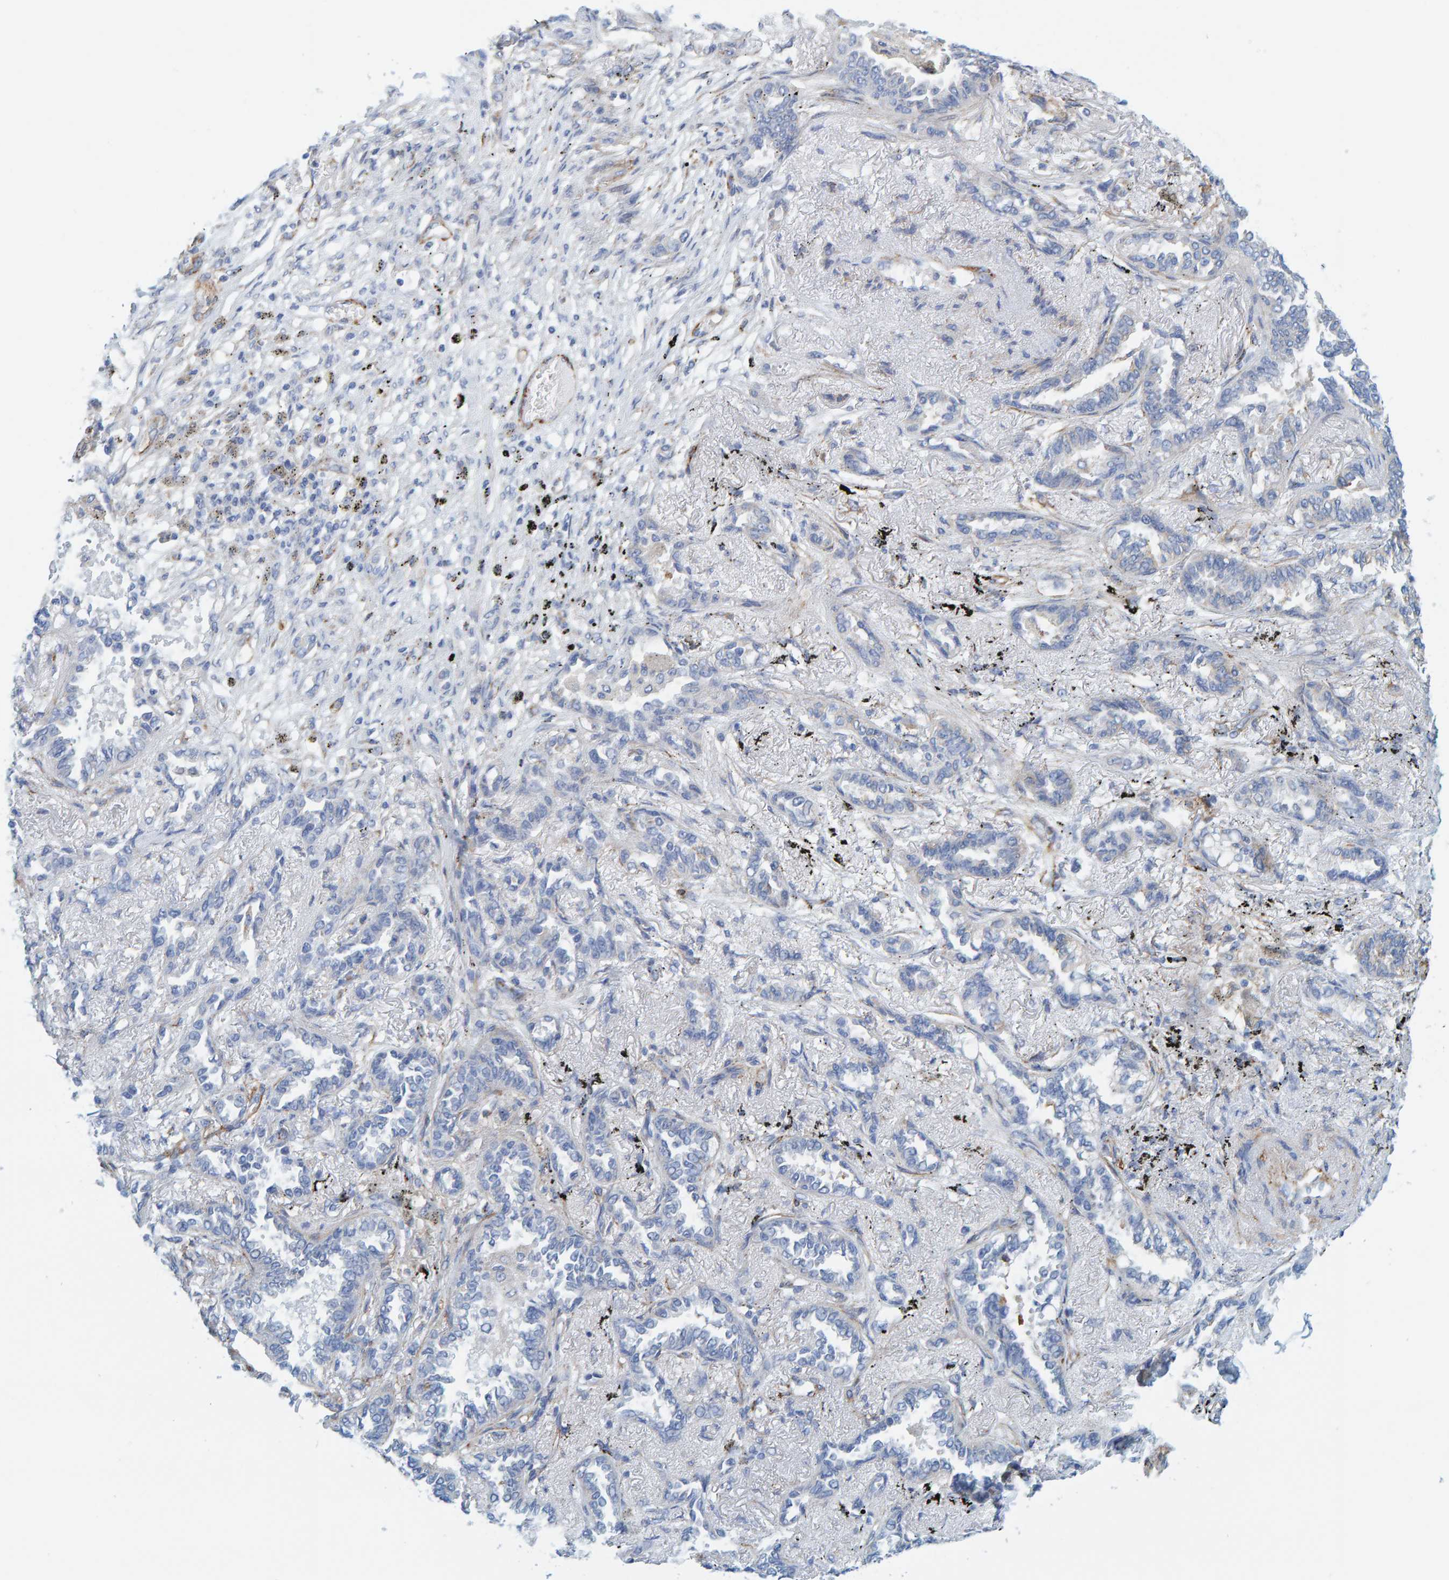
{"staining": {"intensity": "negative", "quantity": "none", "location": "none"}, "tissue": "lung cancer", "cell_type": "Tumor cells", "image_type": "cancer", "snomed": [{"axis": "morphology", "description": "Adenocarcinoma, NOS"}, {"axis": "topography", "description": "Lung"}], "caption": "Immunohistochemical staining of human adenocarcinoma (lung) exhibits no significant expression in tumor cells.", "gene": "MAP1B", "patient": {"sex": "male", "age": 59}}